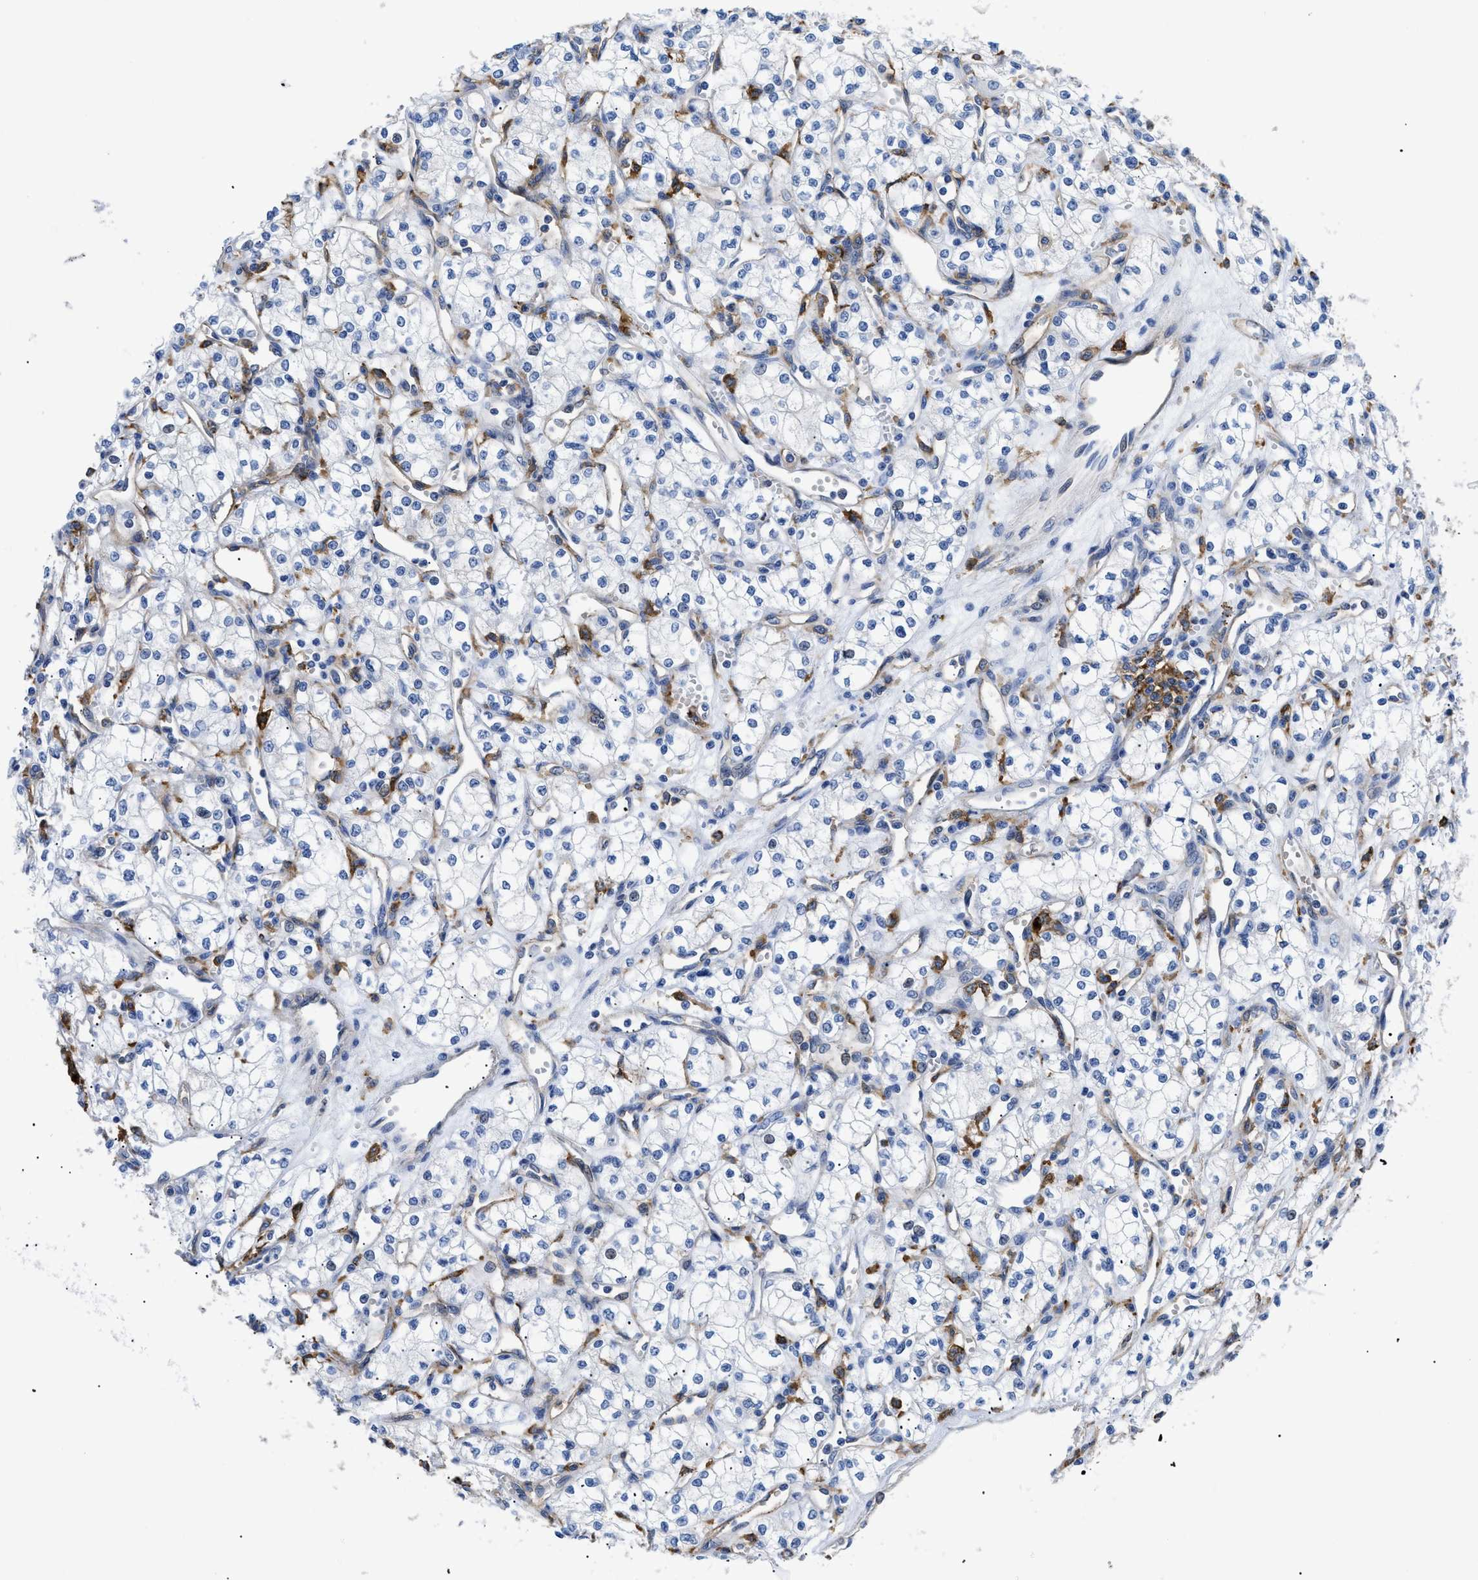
{"staining": {"intensity": "negative", "quantity": "none", "location": "none"}, "tissue": "renal cancer", "cell_type": "Tumor cells", "image_type": "cancer", "snomed": [{"axis": "morphology", "description": "Adenocarcinoma, NOS"}, {"axis": "topography", "description": "Kidney"}], "caption": "A micrograph of human renal cancer is negative for staining in tumor cells.", "gene": "HLA-DPA1", "patient": {"sex": "male", "age": 59}}